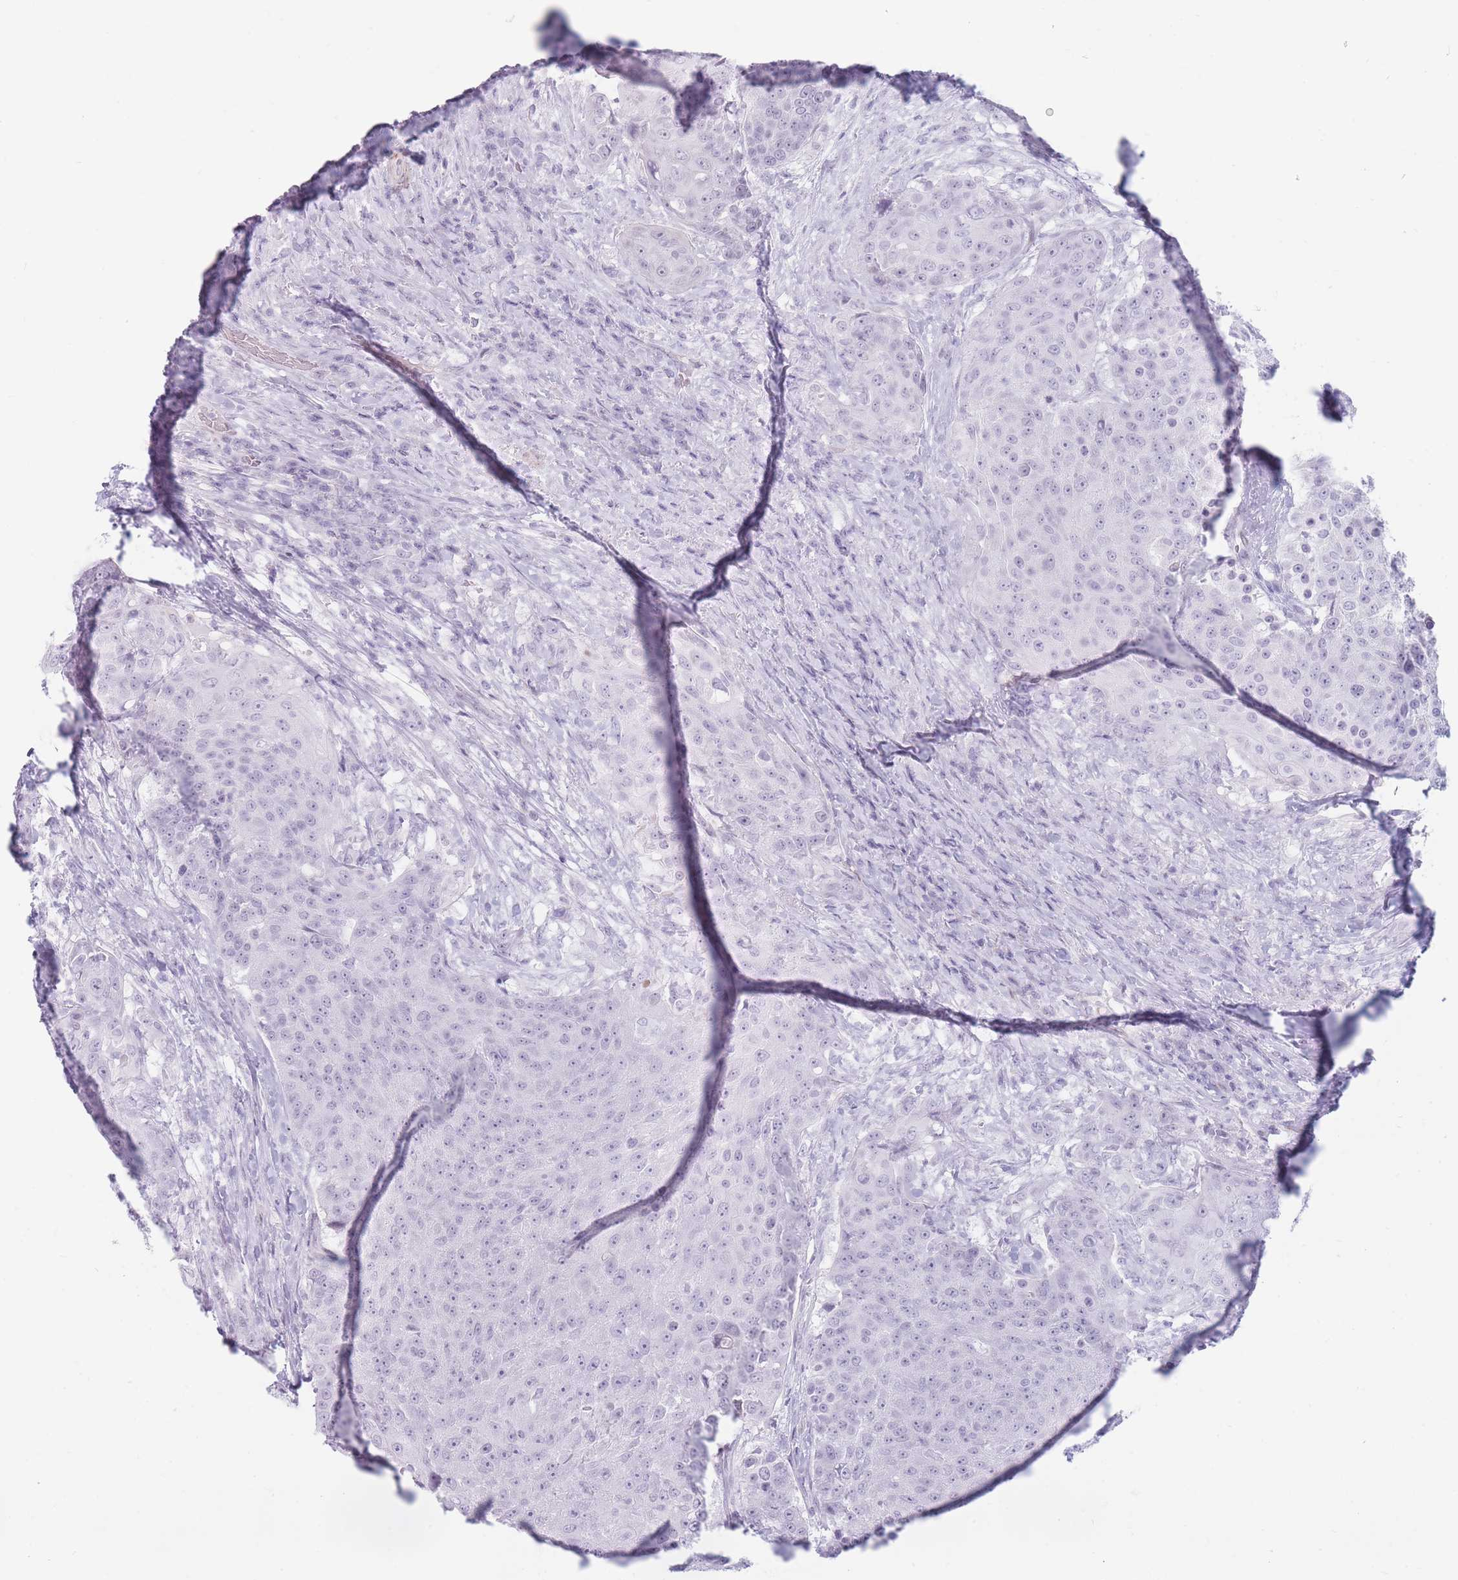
{"staining": {"intensity": "negative", "quantity": "none", "location": "none"}, "tissue": "urothelial cancer", "cell_type": "Tumor cells", "image_type": "cancer", "snomed": [{"axis": "morphology", "description": "Urothelial carcinoma, High grade"}, {"axis": "topography", "description": "Urinary bladder"}], "caption": "Human urothelial cancer stained for a protein using IHC demonstrates no positivity in tumor cells.", "gene": "IFNA6", "patient": {"sex": "female", "age": 63}}